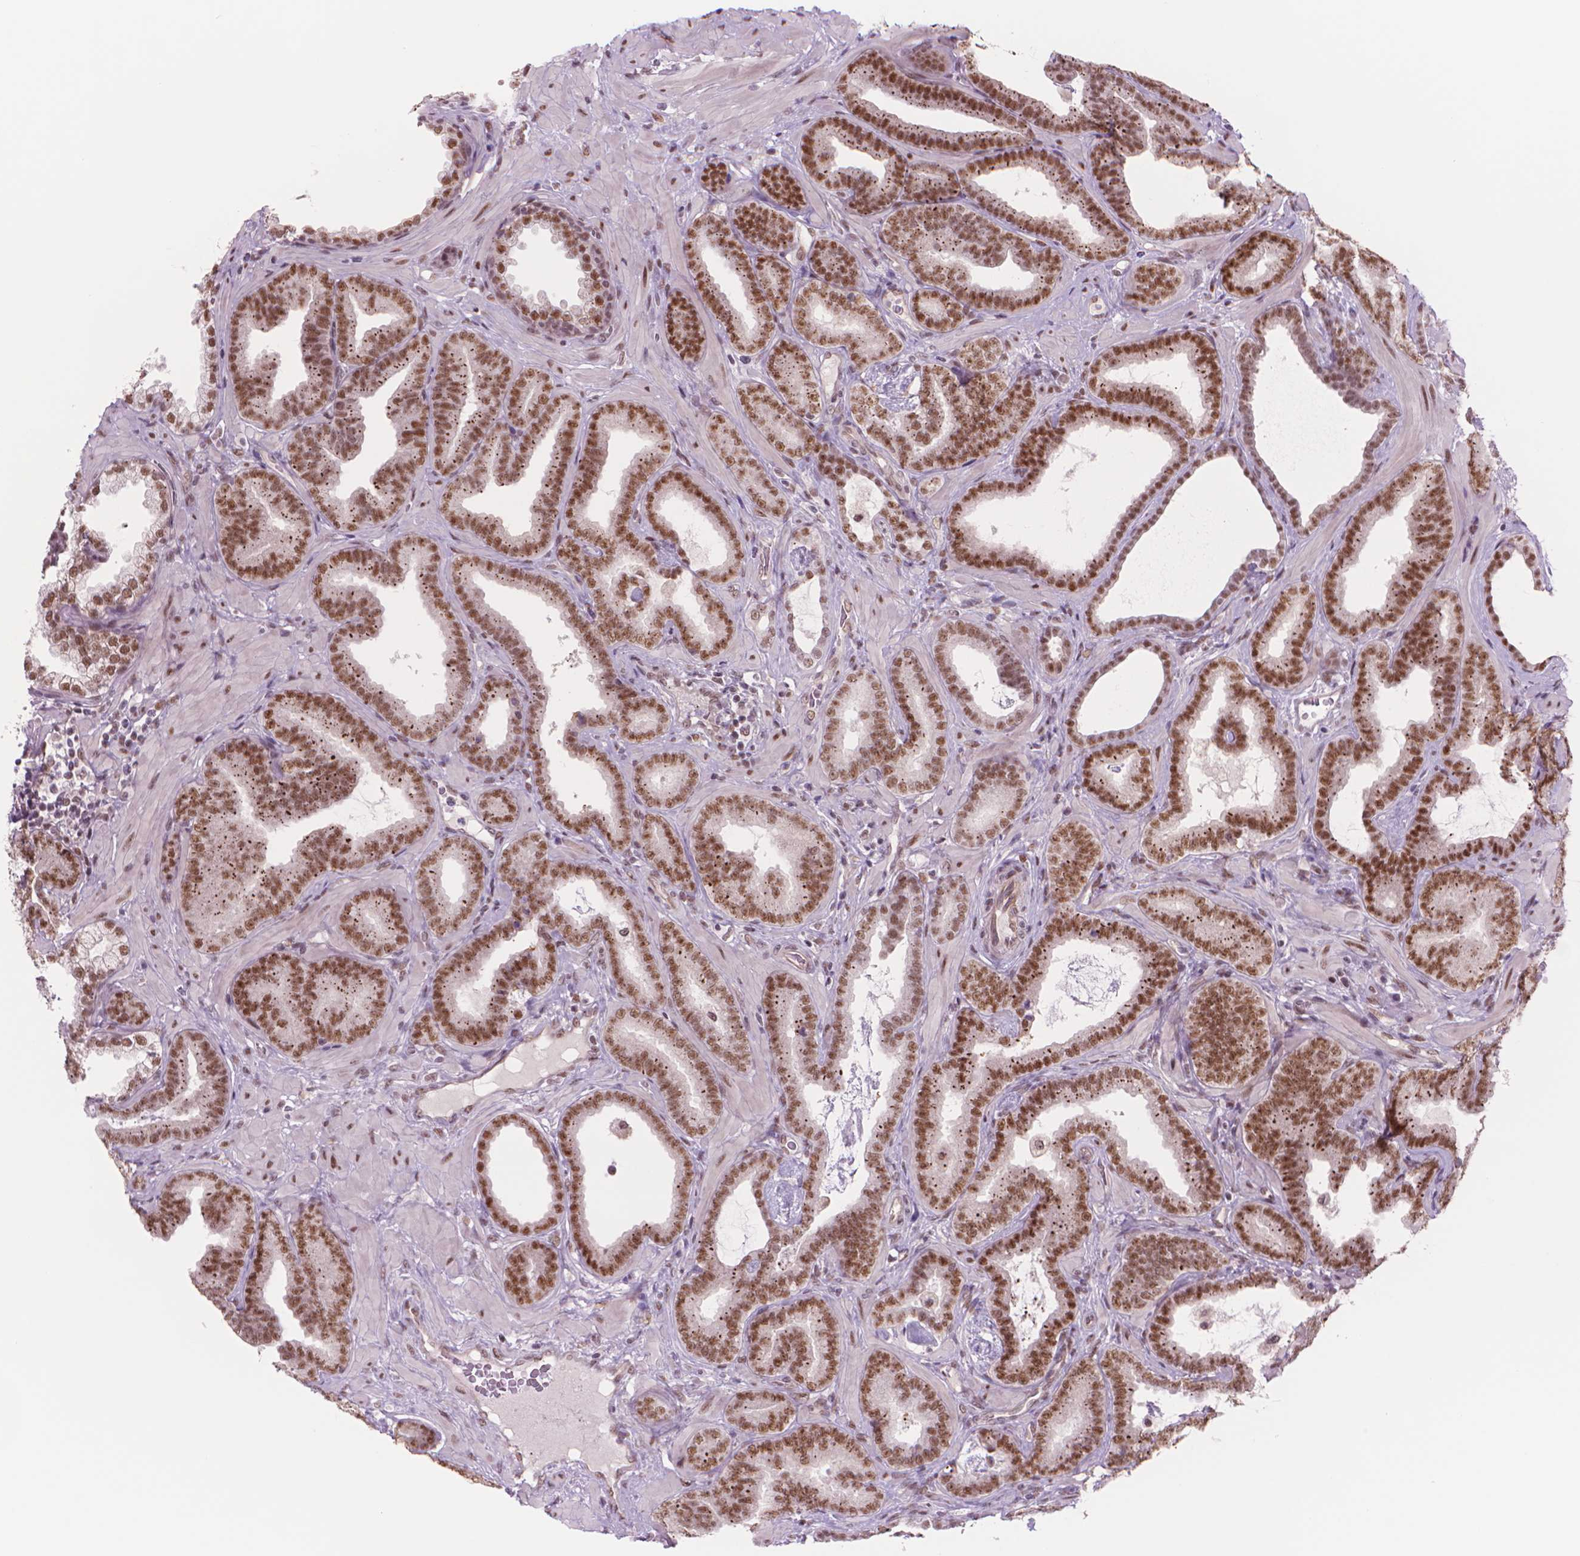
{"staining": {"intensity": "strong", "quantity": ">75%", "location": "nuclear"}, "tissue": "prostate cancer", "cell_type": "Tumor cells", "image_type": "cancer", "snomed": [{"axis": "morphology", "description": "Adenocarcinoma, Low grade"}, {"axis": "topography", "description": "Prostate"}], "caption": "Strong nuclear protein staining is appreciated in about >75% of tumor cells in adenocarcinoma (low-grade) (prostate). Nuclei are stained in blue.", "gene": "POLR3D", "patient": {"sex": "male", "age": 63}}